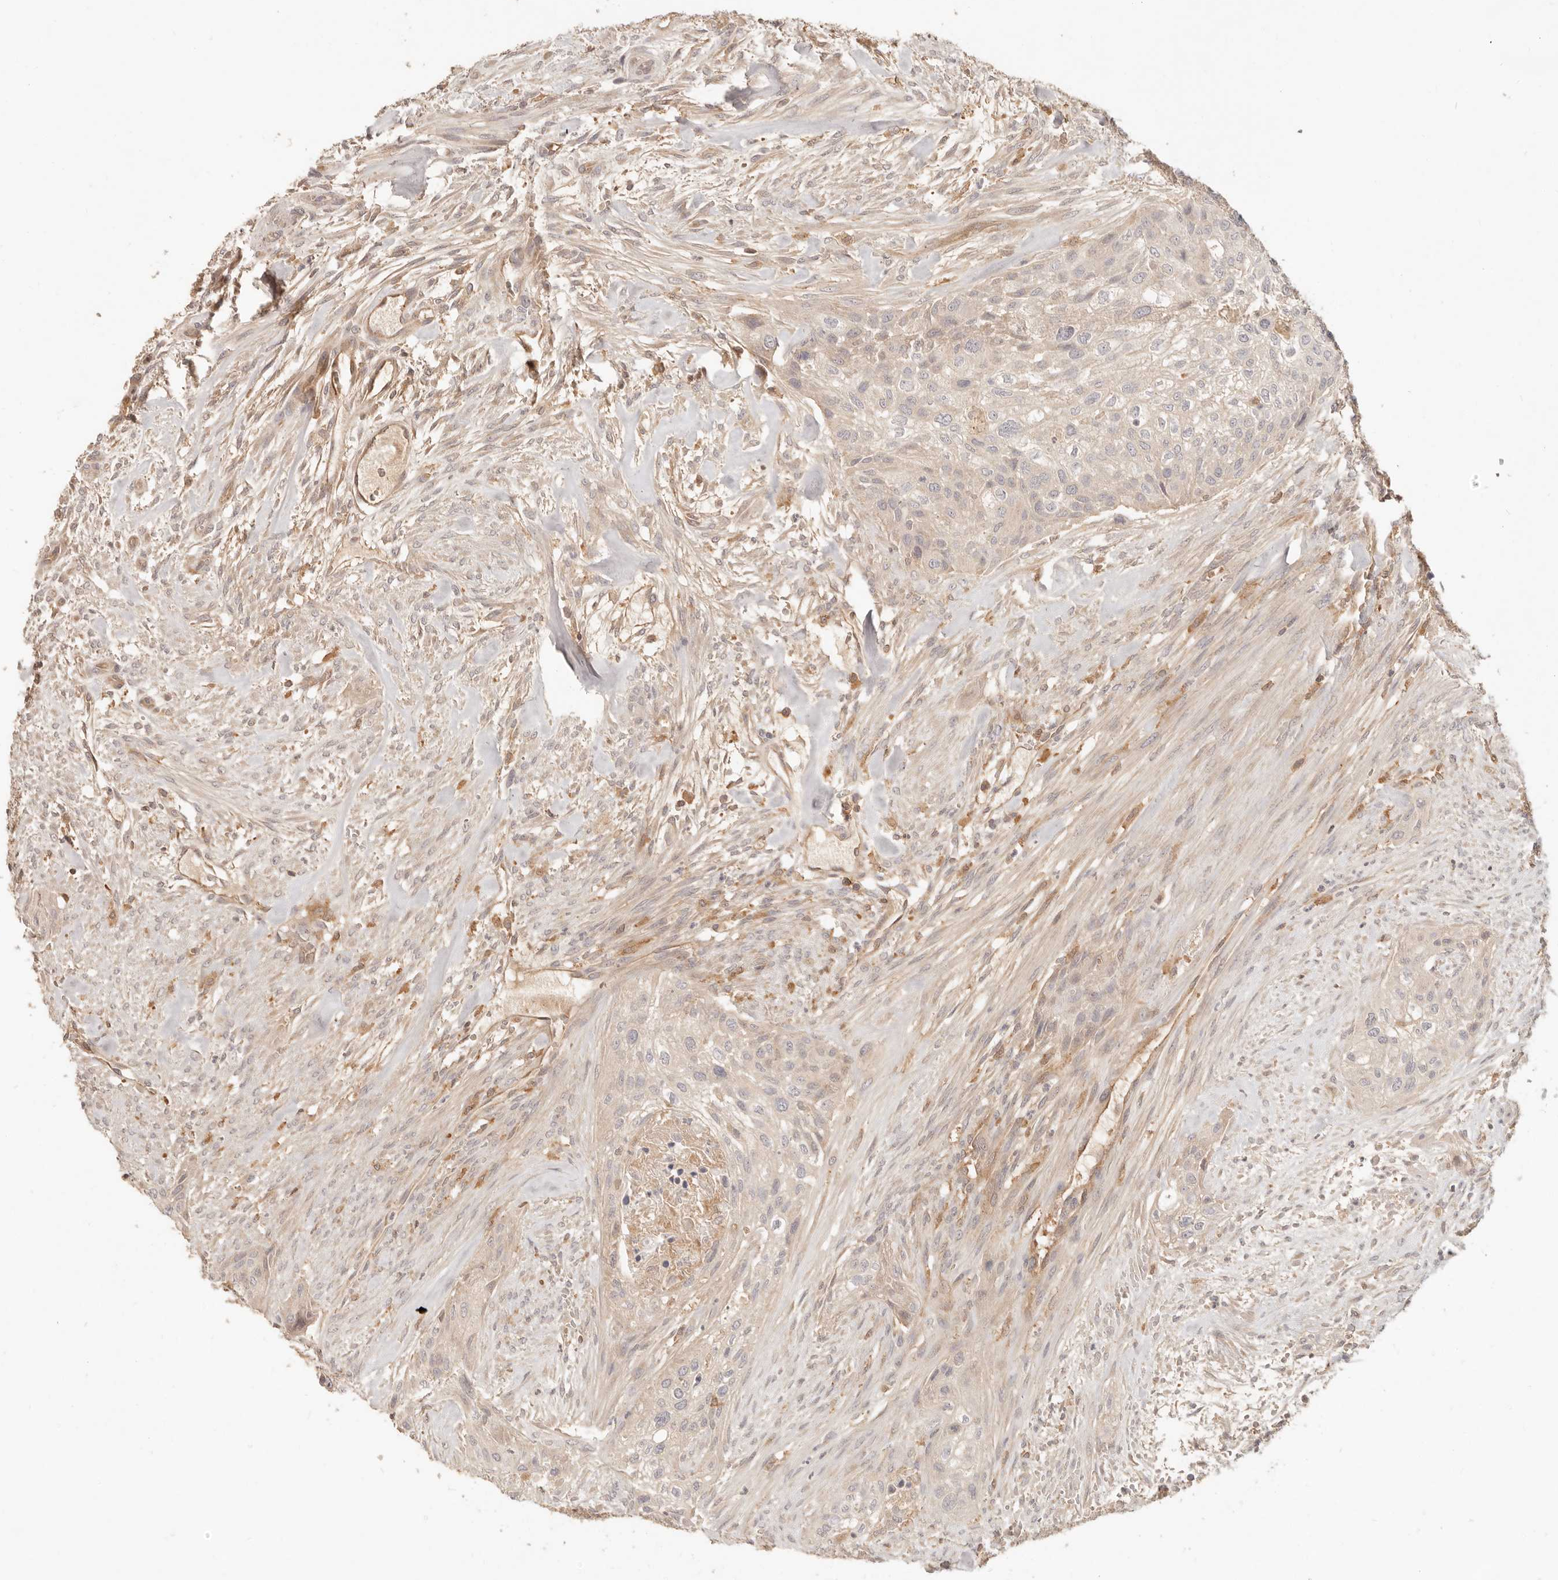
{"staining": {"intensity": "negative", "quantity": "none", "location": "none"}, "tissue": "urothelial cancer", "cell_type": "Tumor cells", "image_type": "cancer", "snomed": [{"axis": "morphology", "description": "Urothelial carcinoma, High grade"}, {"axis": "topography", "description": "Urinary bladder"}], "caption": "The photomicrograph displays no significant expression in tumor cells of urothelial cancer.", "gene": "NECAP2", "patient": {"sex": "male", "age": 35}}